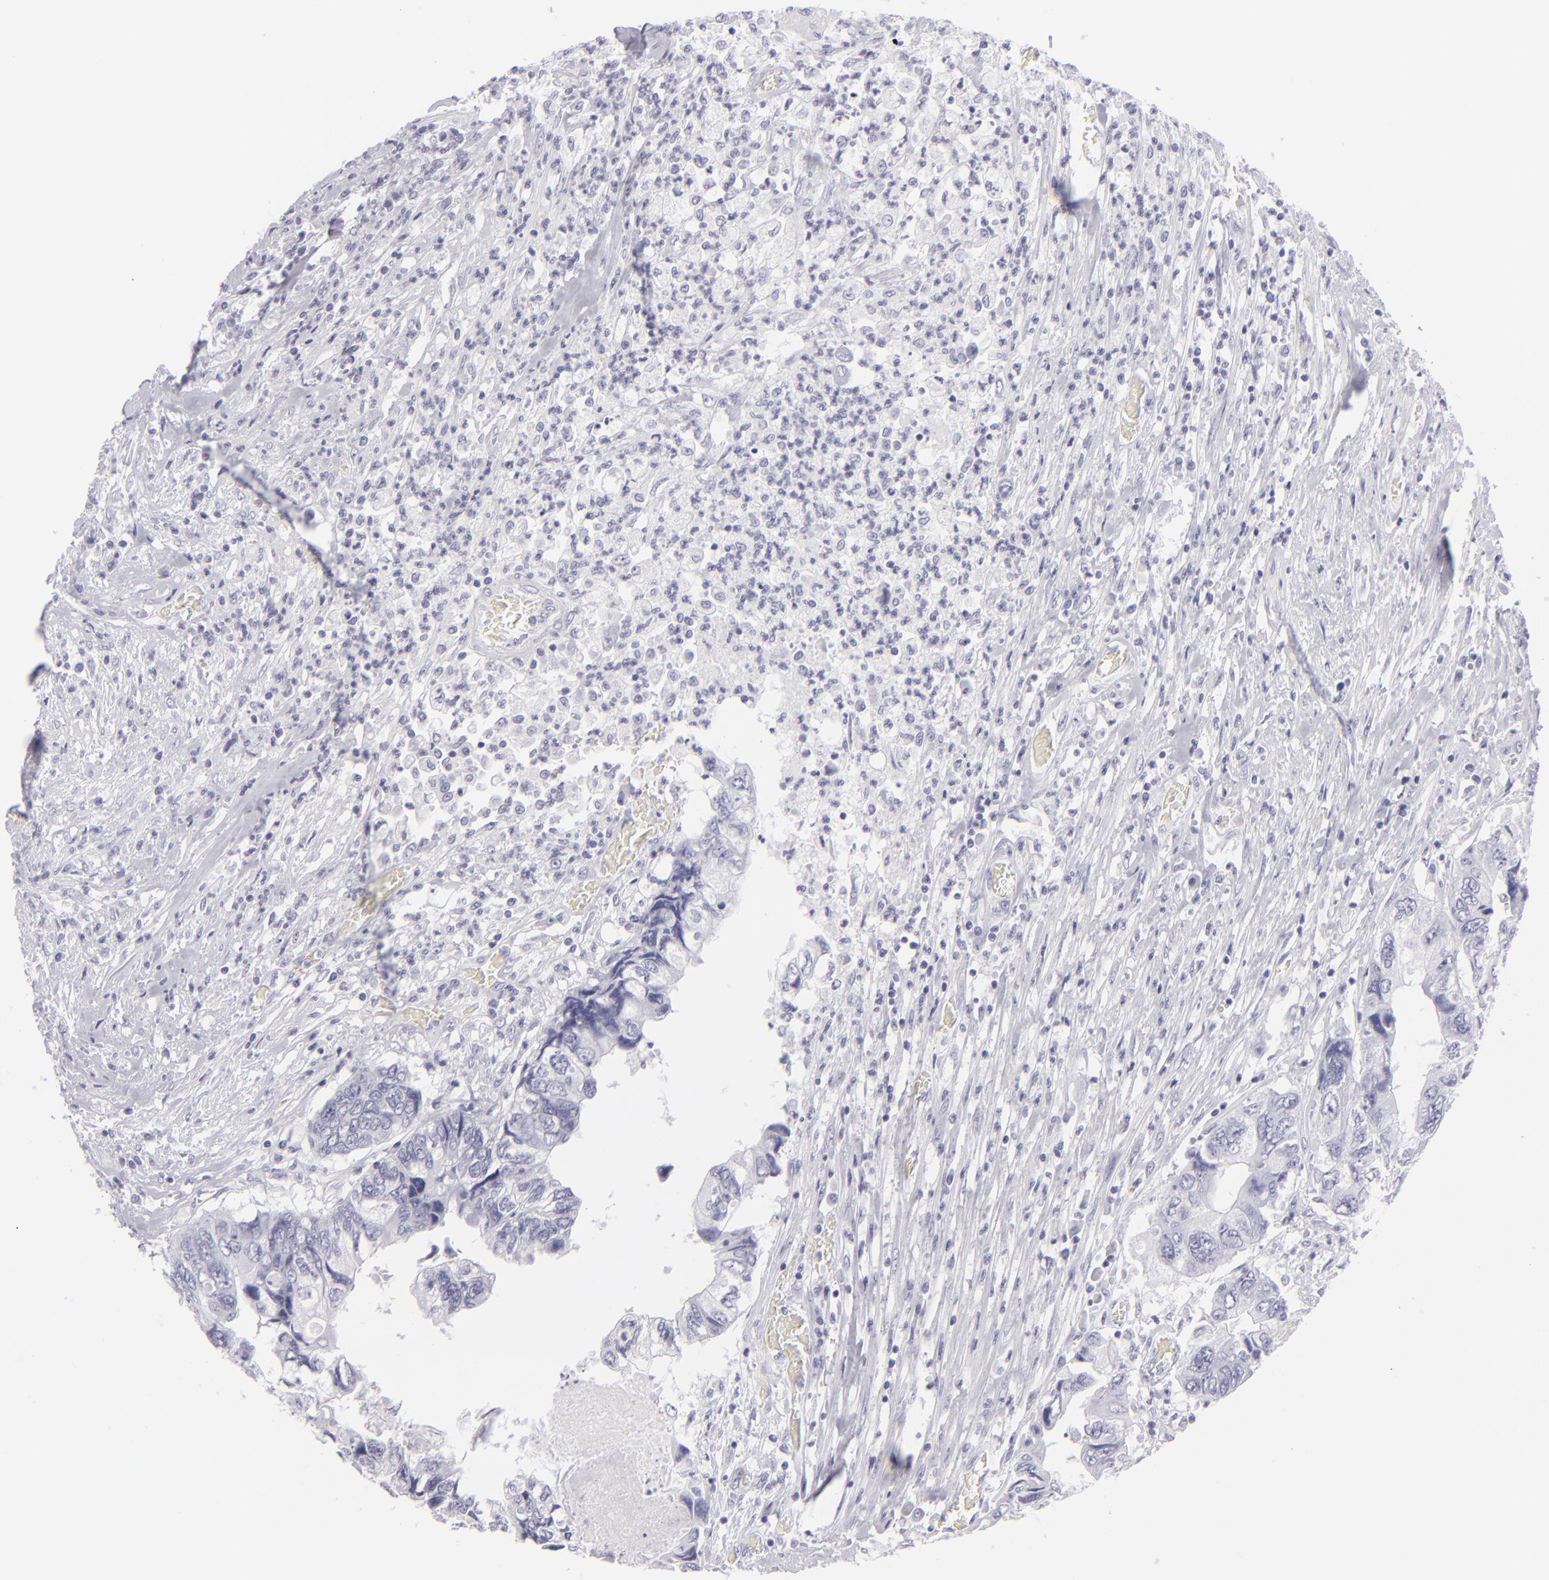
{"staining": {"intensity": "negative", "quantity": "none", "location": "none"}, "tissue": "colorectal cancer", "cell_type": "Tumor cells", "image_type": "cancer", "snomed": [{"axis": "morphology", "description": "Adenocarcinoma, NOS"}, {"axis": "topography", "description": "Rectum"}], "caption": "This is an immunohistochemistry (IHC) micrograph of human colorectal cancer (adenocarcinoma). There is no expression in tumor cells.", "gene": "KRT1", "patient": {"sex": "female", "age": 82}}